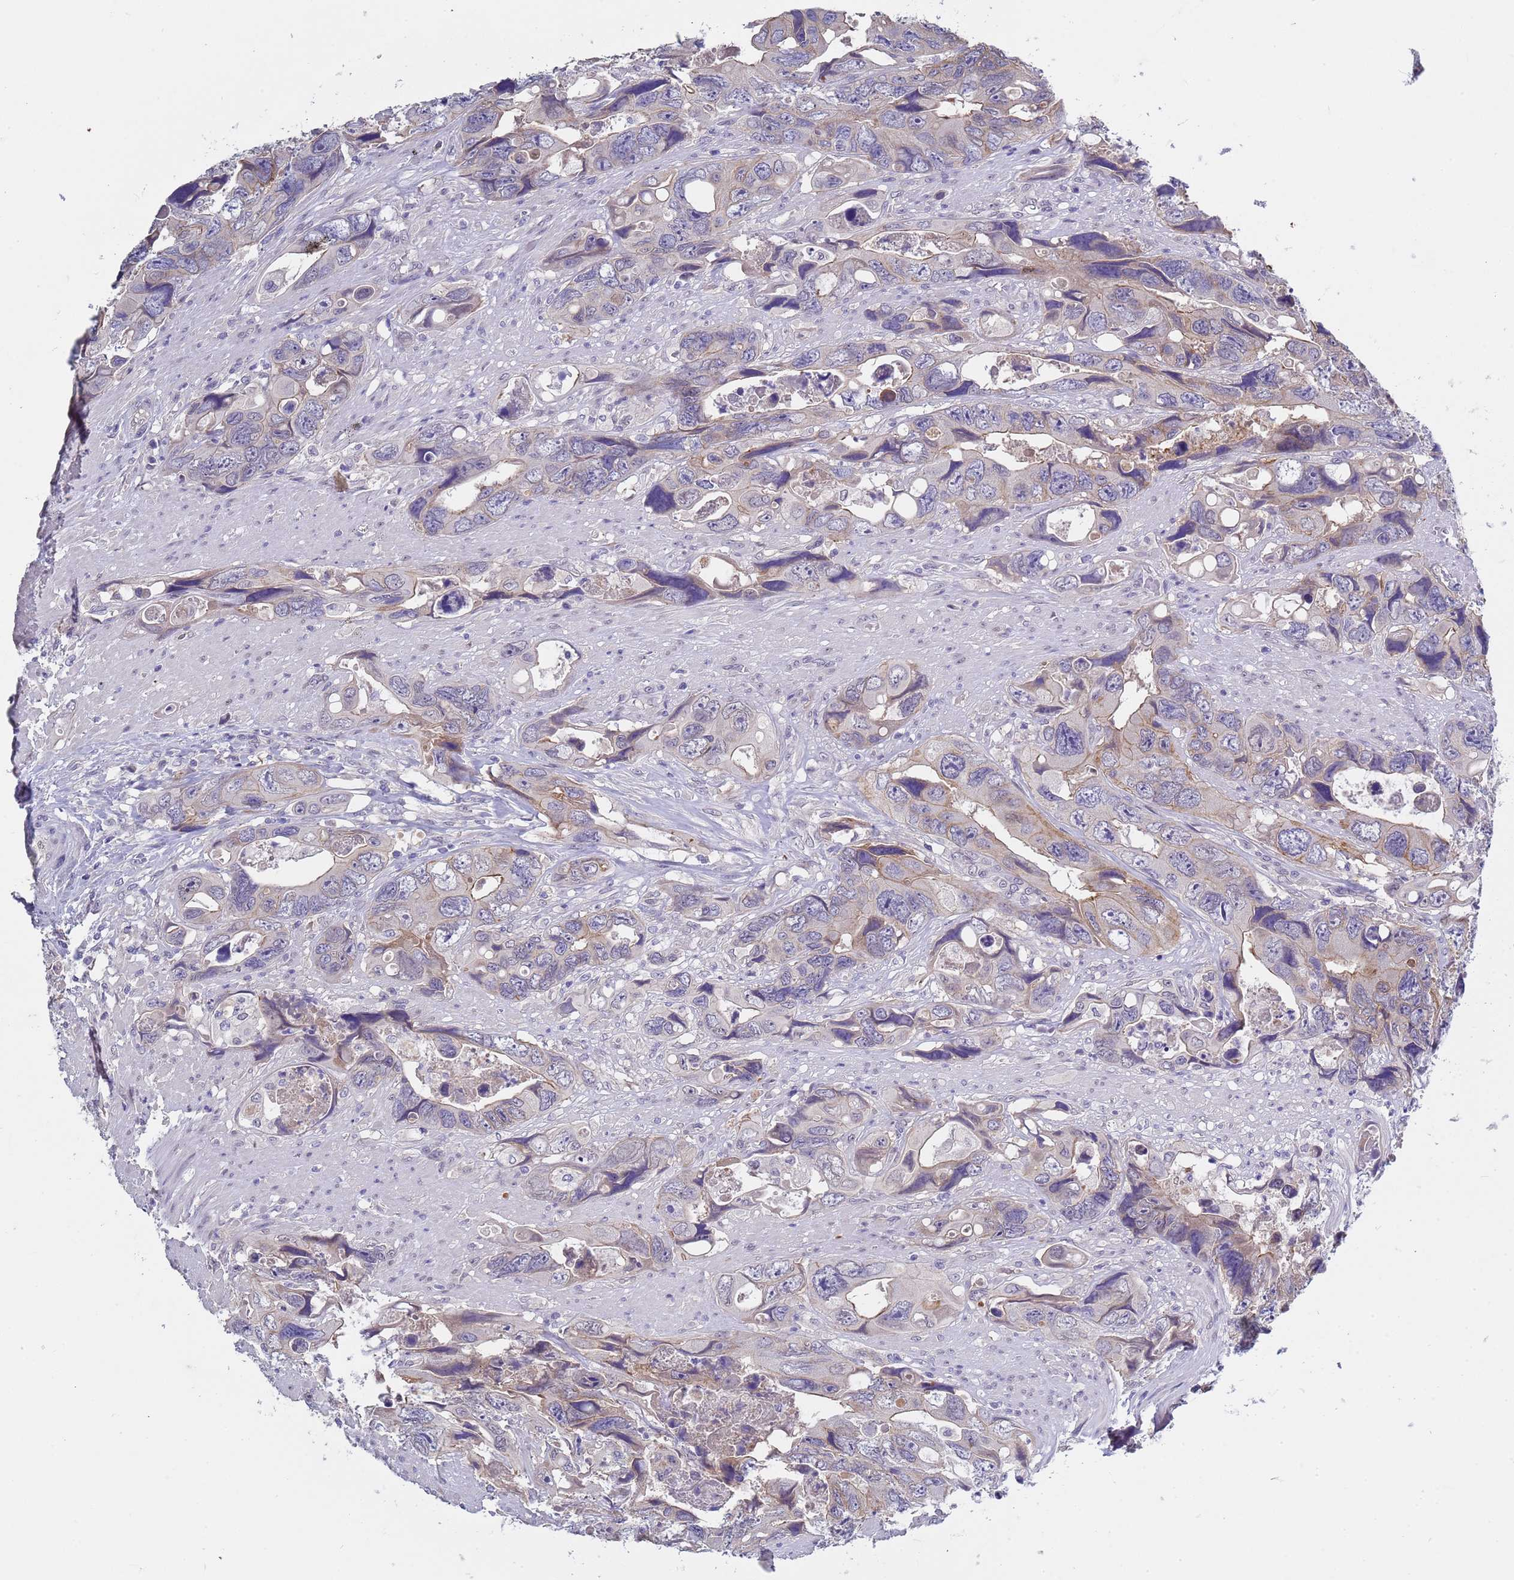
{"staining": {"intensity": "moderate", "quantity": "<25%", "location": "cytoplasmic/membranous"}, "tissue": "colorectal cancer", "cell_type": "Tumor cells", "image_type": "cancer", "snomed": [{"axis": "morphology", "description": "Adenocarcinoma, NOS"}, {"axis": "topography", "description": "Rectum"}], "caption": "Immunohistochemistry (IHC) of colorectal adenocarcinoma shows low levels of moderate cytoplasmic/membranous staining in about <25% of tumor cells.", "gene": "TRMT10A", "patient": {"sex": "male", "age": 57}}